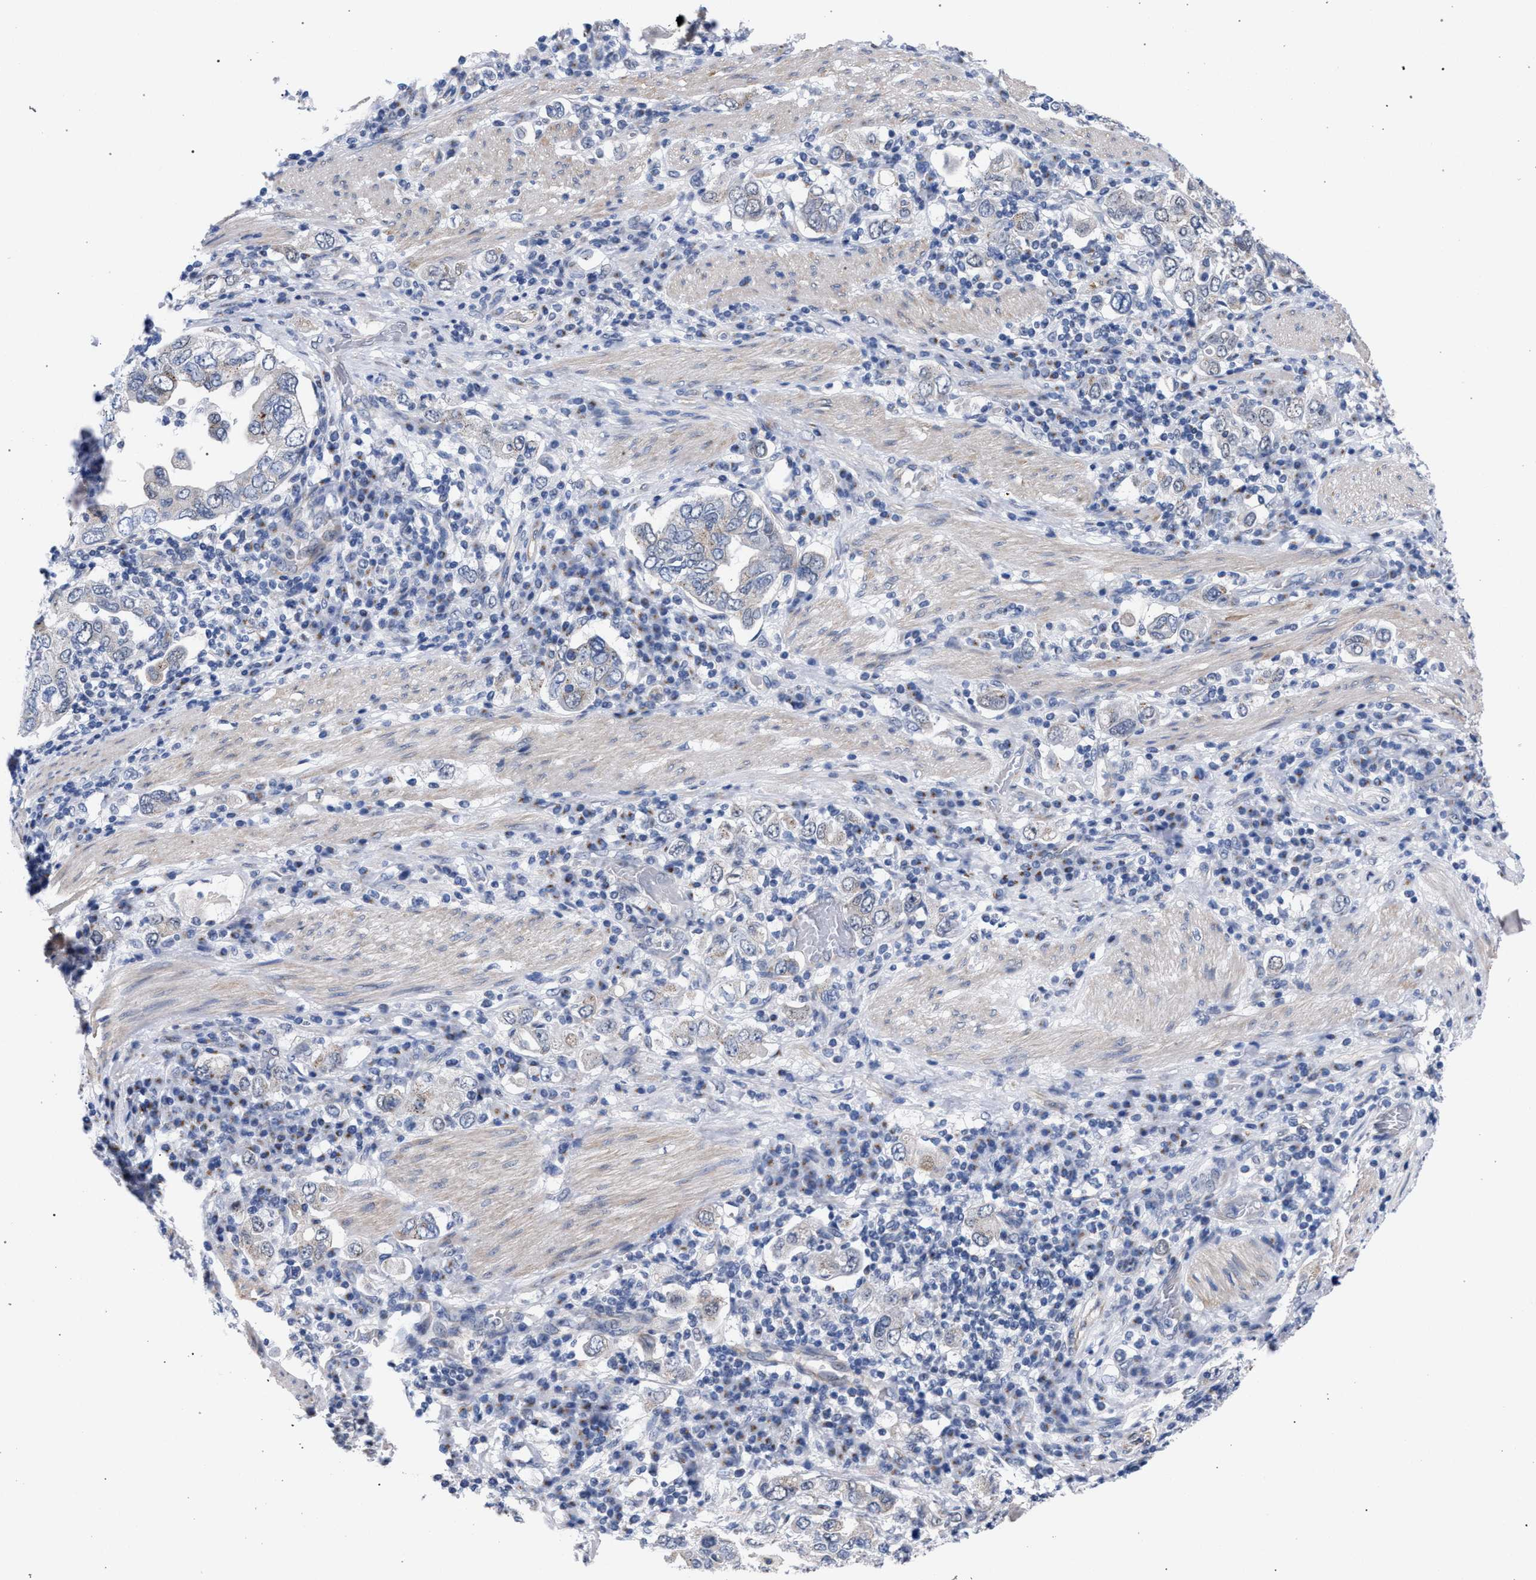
{"staining": {"intensity": "weak", "quantity": "<25%", "location": "cytoplasmic/membranous"}, "tissue": "stomach cancer", "cell_type": "Tumor cells", "image_type": "cancer", "snomed": [{"axis": "morphology", "description": "Adenocarcinoma, NOS"}, {"axis": "topography", "description": "Stomach, upper"}], "caption": "High power microscopy micrograph of an IHC micrograph of stomach cancer (adenocarcinoma), revealing no significant positivity in tumor cells.", "gene": "GOLGA2", "patient": {"sex": "male", "age": 62}}